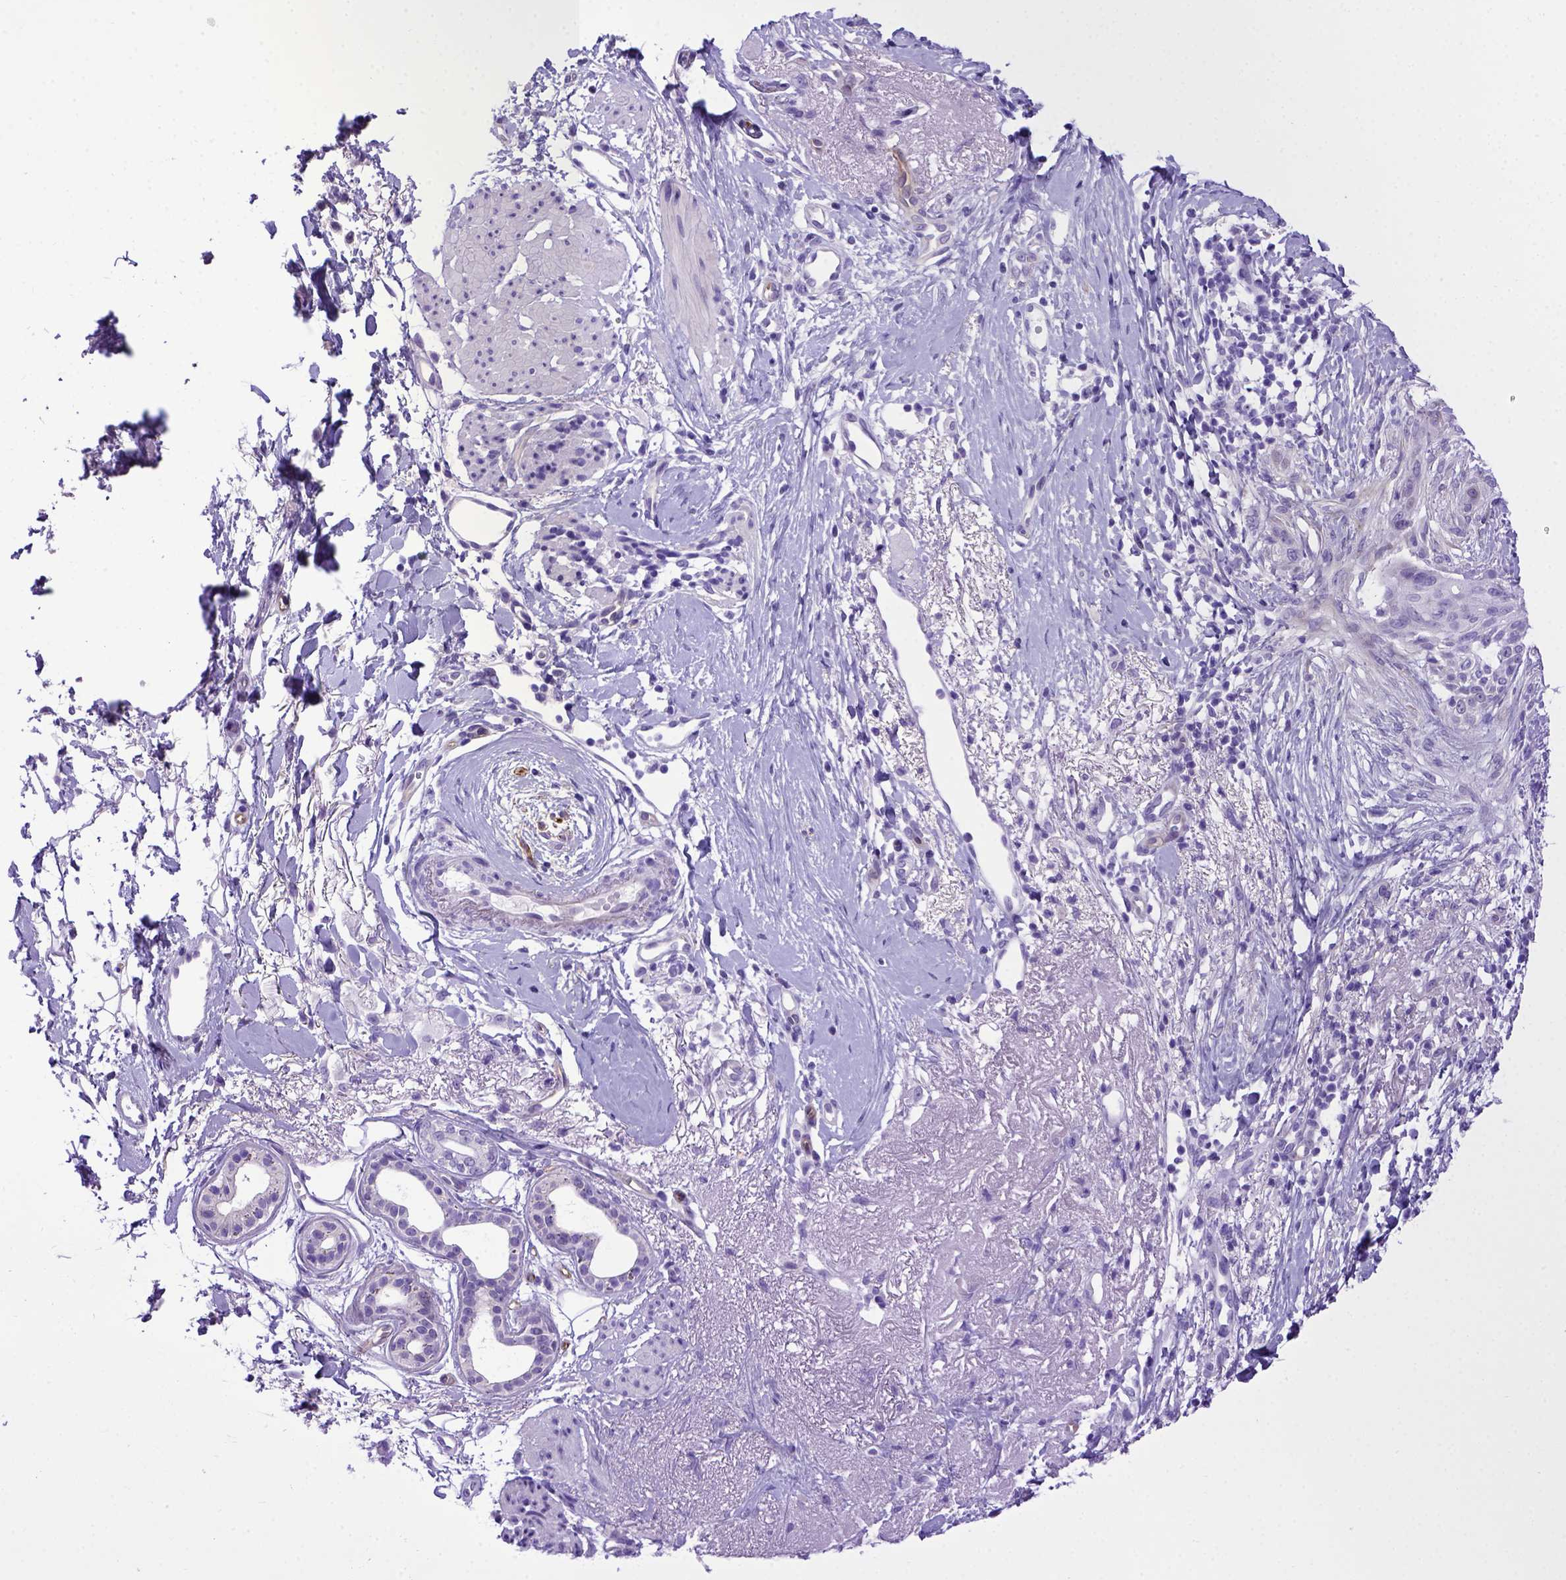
{"staining": {"intensity": "negative", "quantity": "none", "location": "none"}, "tissue": "skin cancer", "cell_type": "Tumor cells", "image_type": "cancer", "snomed": [{"axis": "morphology", "description": "Normal tissue, NOS"}, {"axis": "morphology", "description": "Basal cell carcinoma"}, {"axis": "topography", "description": "Skin"}], "caption": "This is a histopathology image of immunohistochemistry staining of skin cancer (basal cell carcinoma), which shows no positivity in tumor cells.", "gene": "ADAM12", "patient": {"sex": "male", "age": 84}}